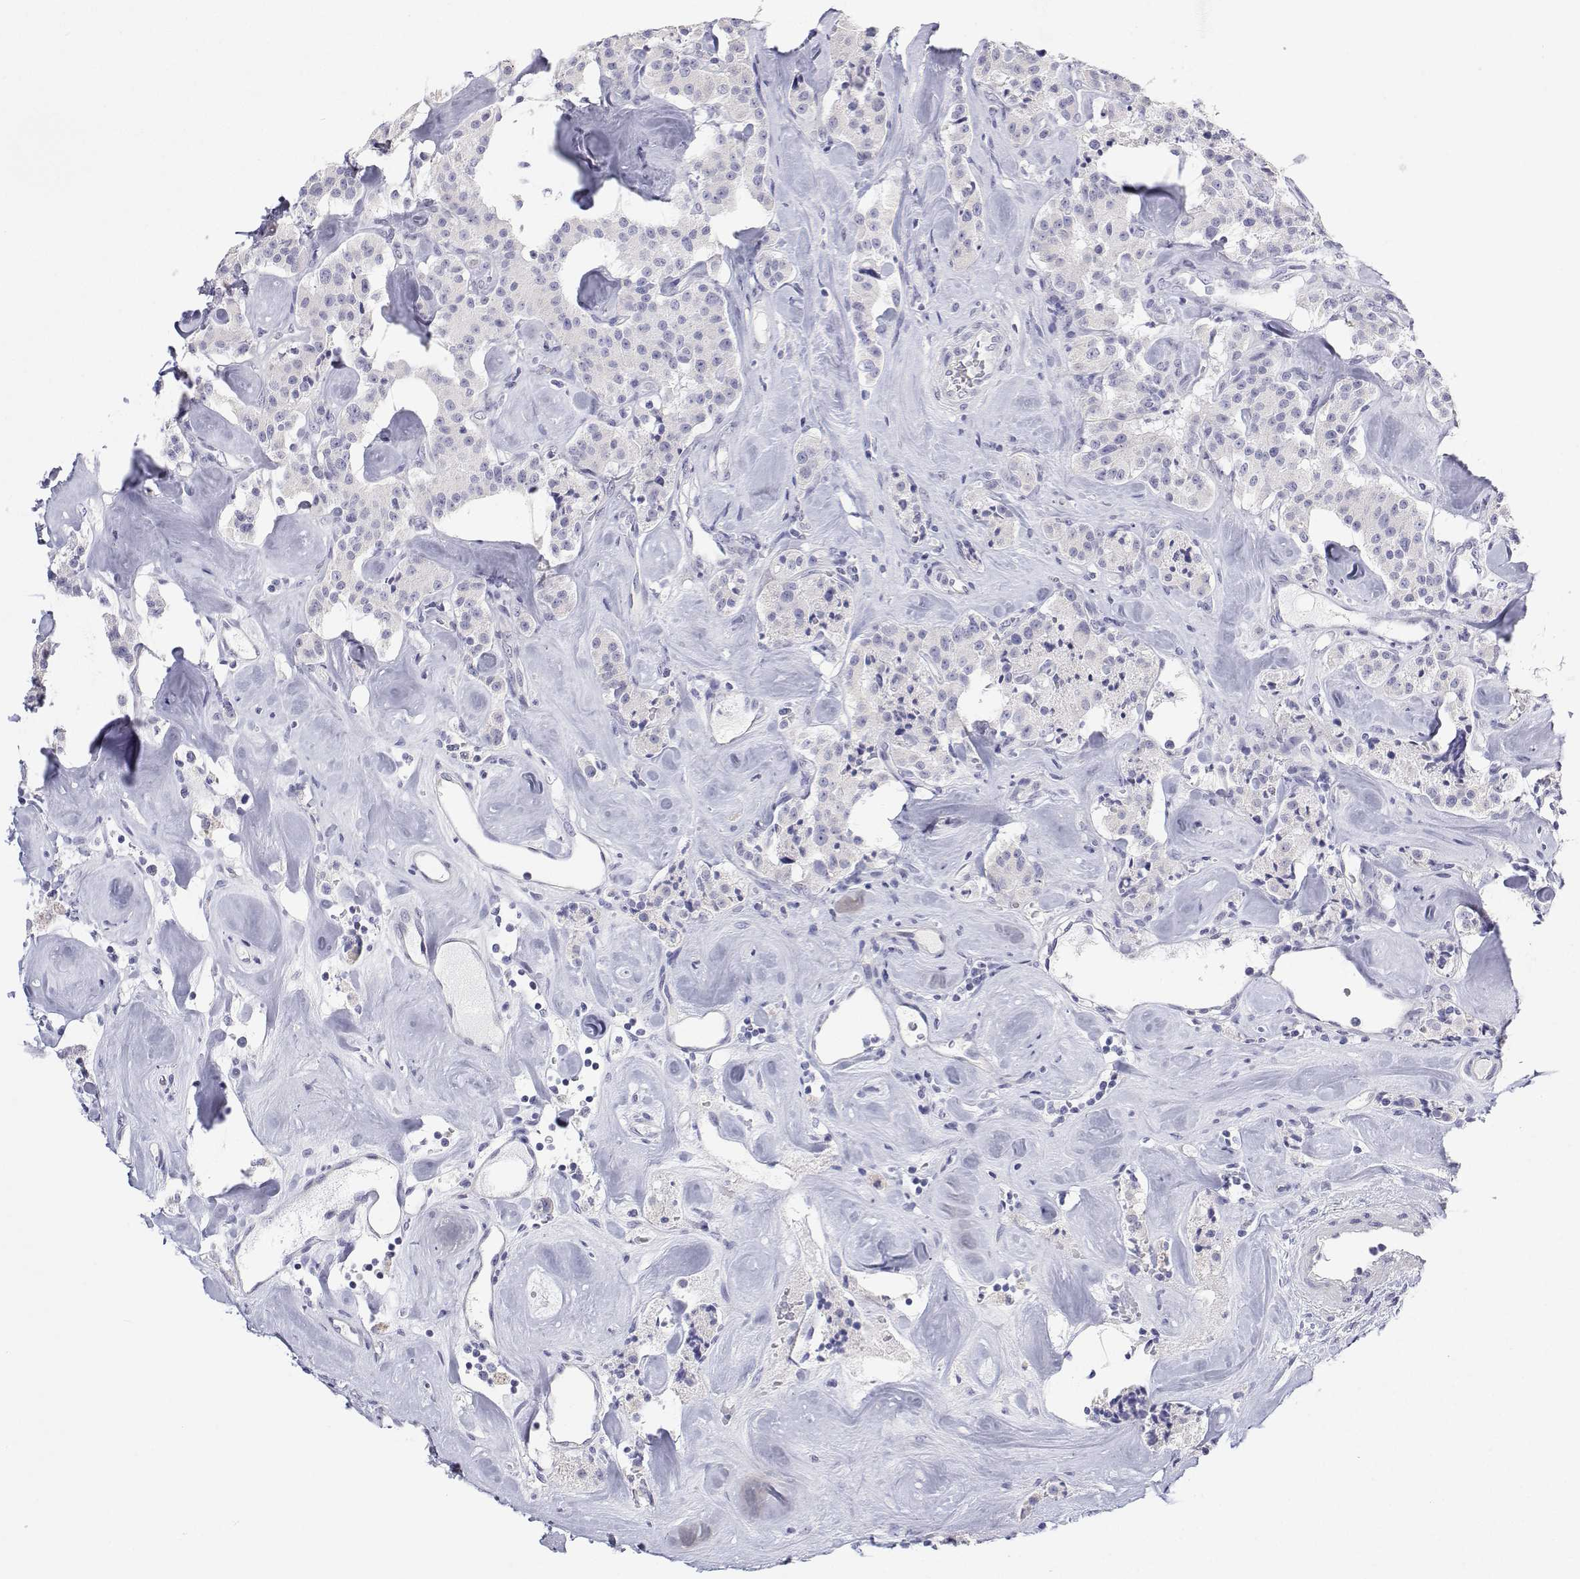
{"staining": {"intensity": "negative", "quantity": "none", "location": "none"}, "tissue": "carcinoid", "cell_type": "Tumor cells", "image_type": "cancer", "snomed": [{"axis": "morphology", "description": "Carcinoid, malignant, NOS"}, {"axis": "topography", "description": "Pancreas"}], "caption": "Immunohistochemical staining of carcinoid displays no significant positivity in tumor cells. The staining is performed using DAB (3,3'-diaminobenzidine) brown chromogen with nuclei counter-stained in using hematoxylin.", "gene": "ANKRD65", "patient": {"sex": "male", "age": 41}}